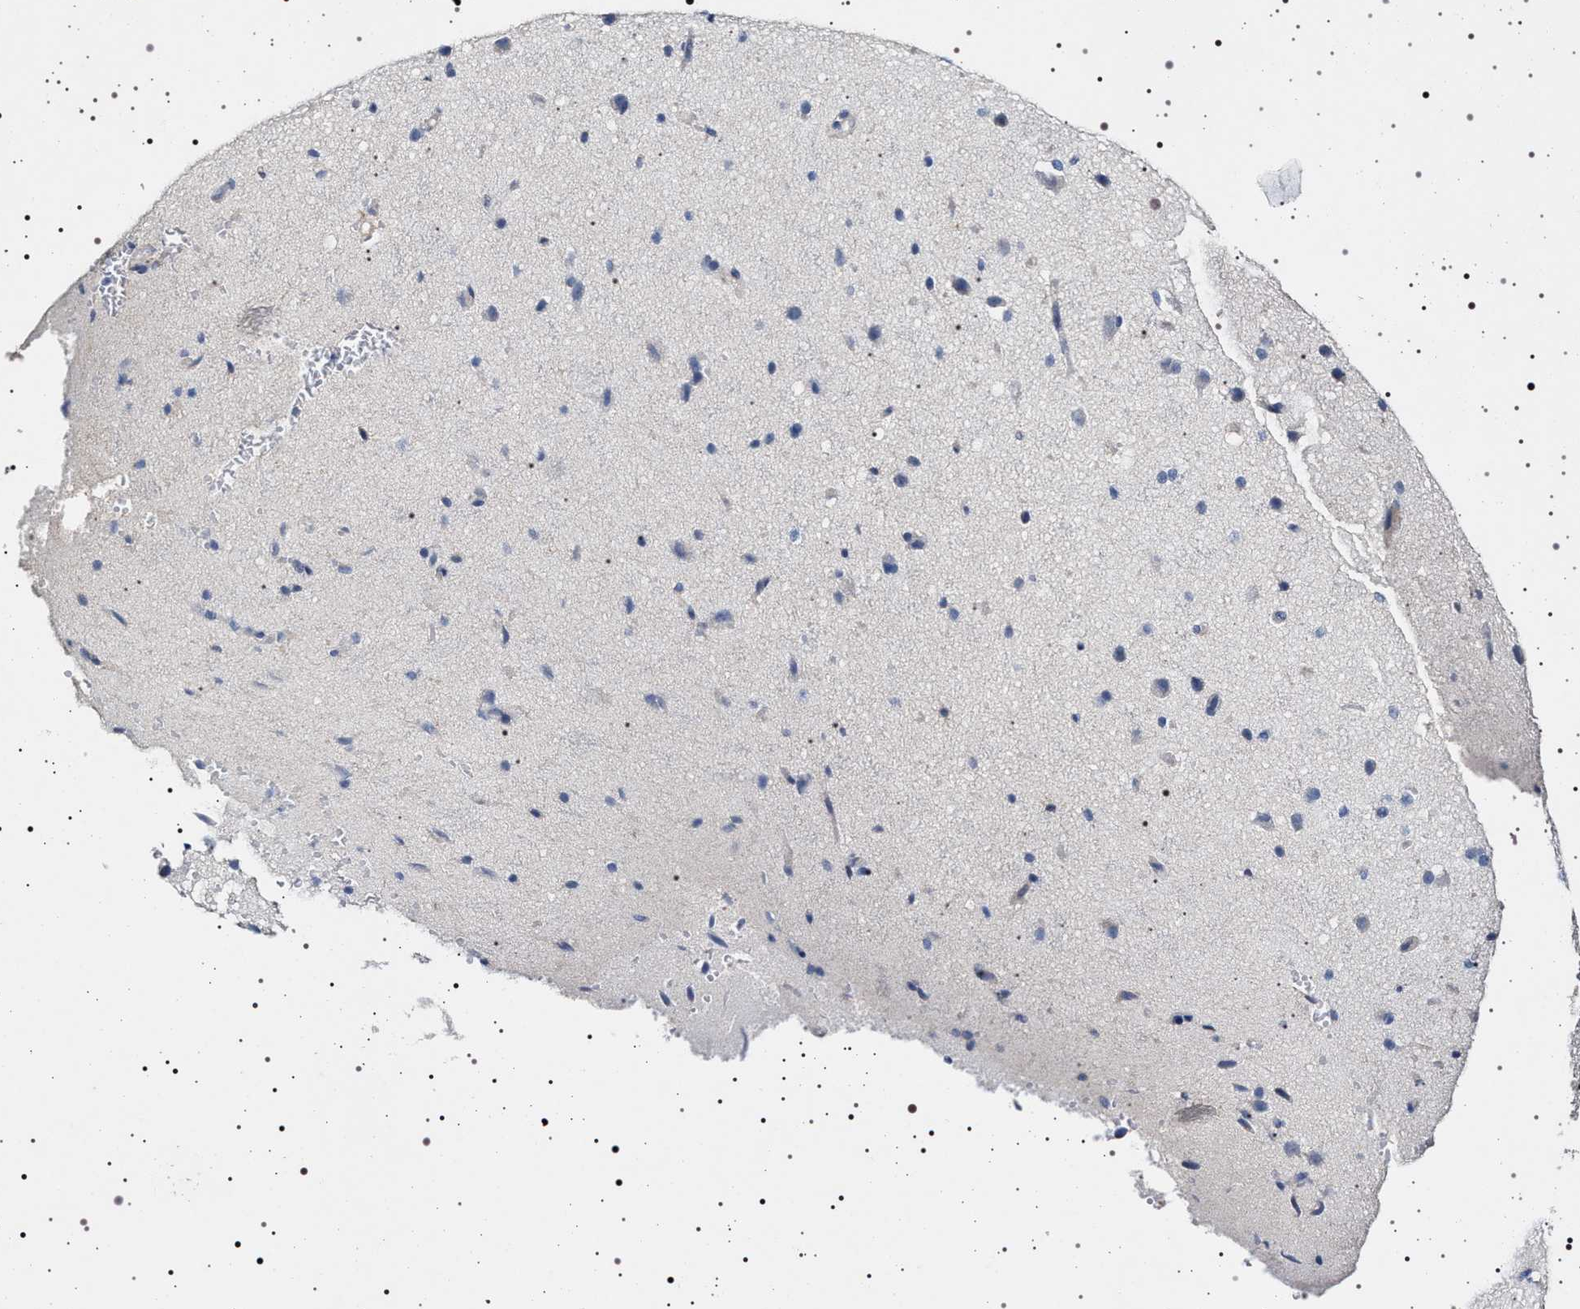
{"staining": {"intensity": "negative", "quantity": "none", "location": "none"}, "tissue": "cerebral cortex", "cell_type": "Endothelial cells", "image_type": "normal", "snomed": [{"axis": "morphology", "description": "Normal tissue, NOS"}, {"axis": "morphology", "description": "Developmental malformation"}, {"axis": "topography", "description": "Cerebral cortex"}], "caption": "Image shows no protein positivity in endothelial cells of normal cerebral cortex. (Stains: DAB IHC with hematoxylin counter stain, Microscopy: brightfield microscopy at high magnification).", "gene": "NAALADL2", "patient": {"sex": "female", "age": 30}}